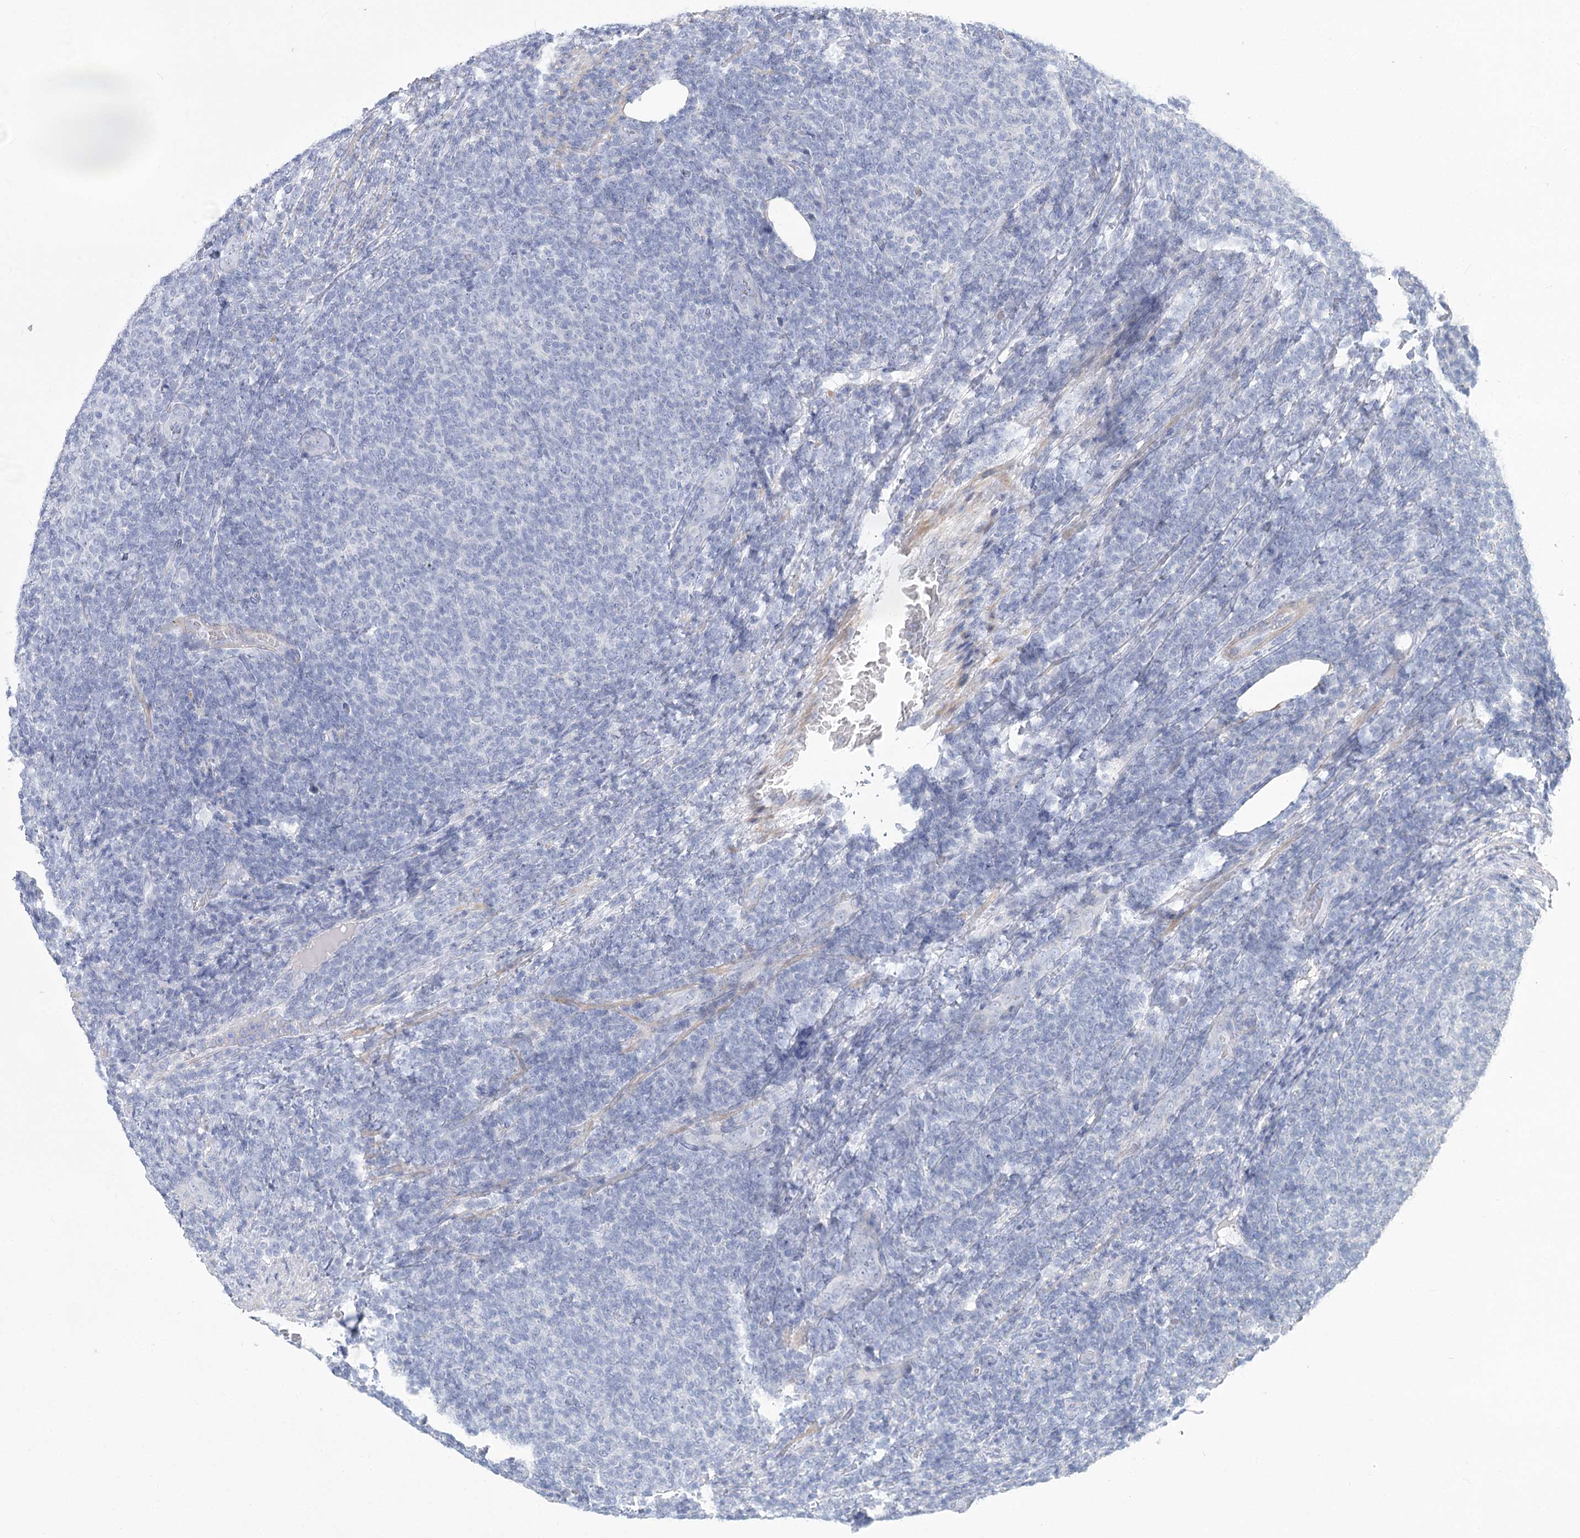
{"staining": {"intensity": "negative", "quantity": "none", "location": "none"}, "tissue": "lymphoma", "cell_type": "Tumor cells", "image_type": "cancer", "snomed": [{"axis": "morphology", "description": "Malignant lymphoma, non-Hodgkin's type, Low grade"}, {"axis": "topography", "description": "Lymph node"}], "caption": "Immunohistochemical staining of lymphoma exhibits no significant positivity in tumor cells.", "gene": "WDR74", "patient": {"sex": "male", "age": 66}}